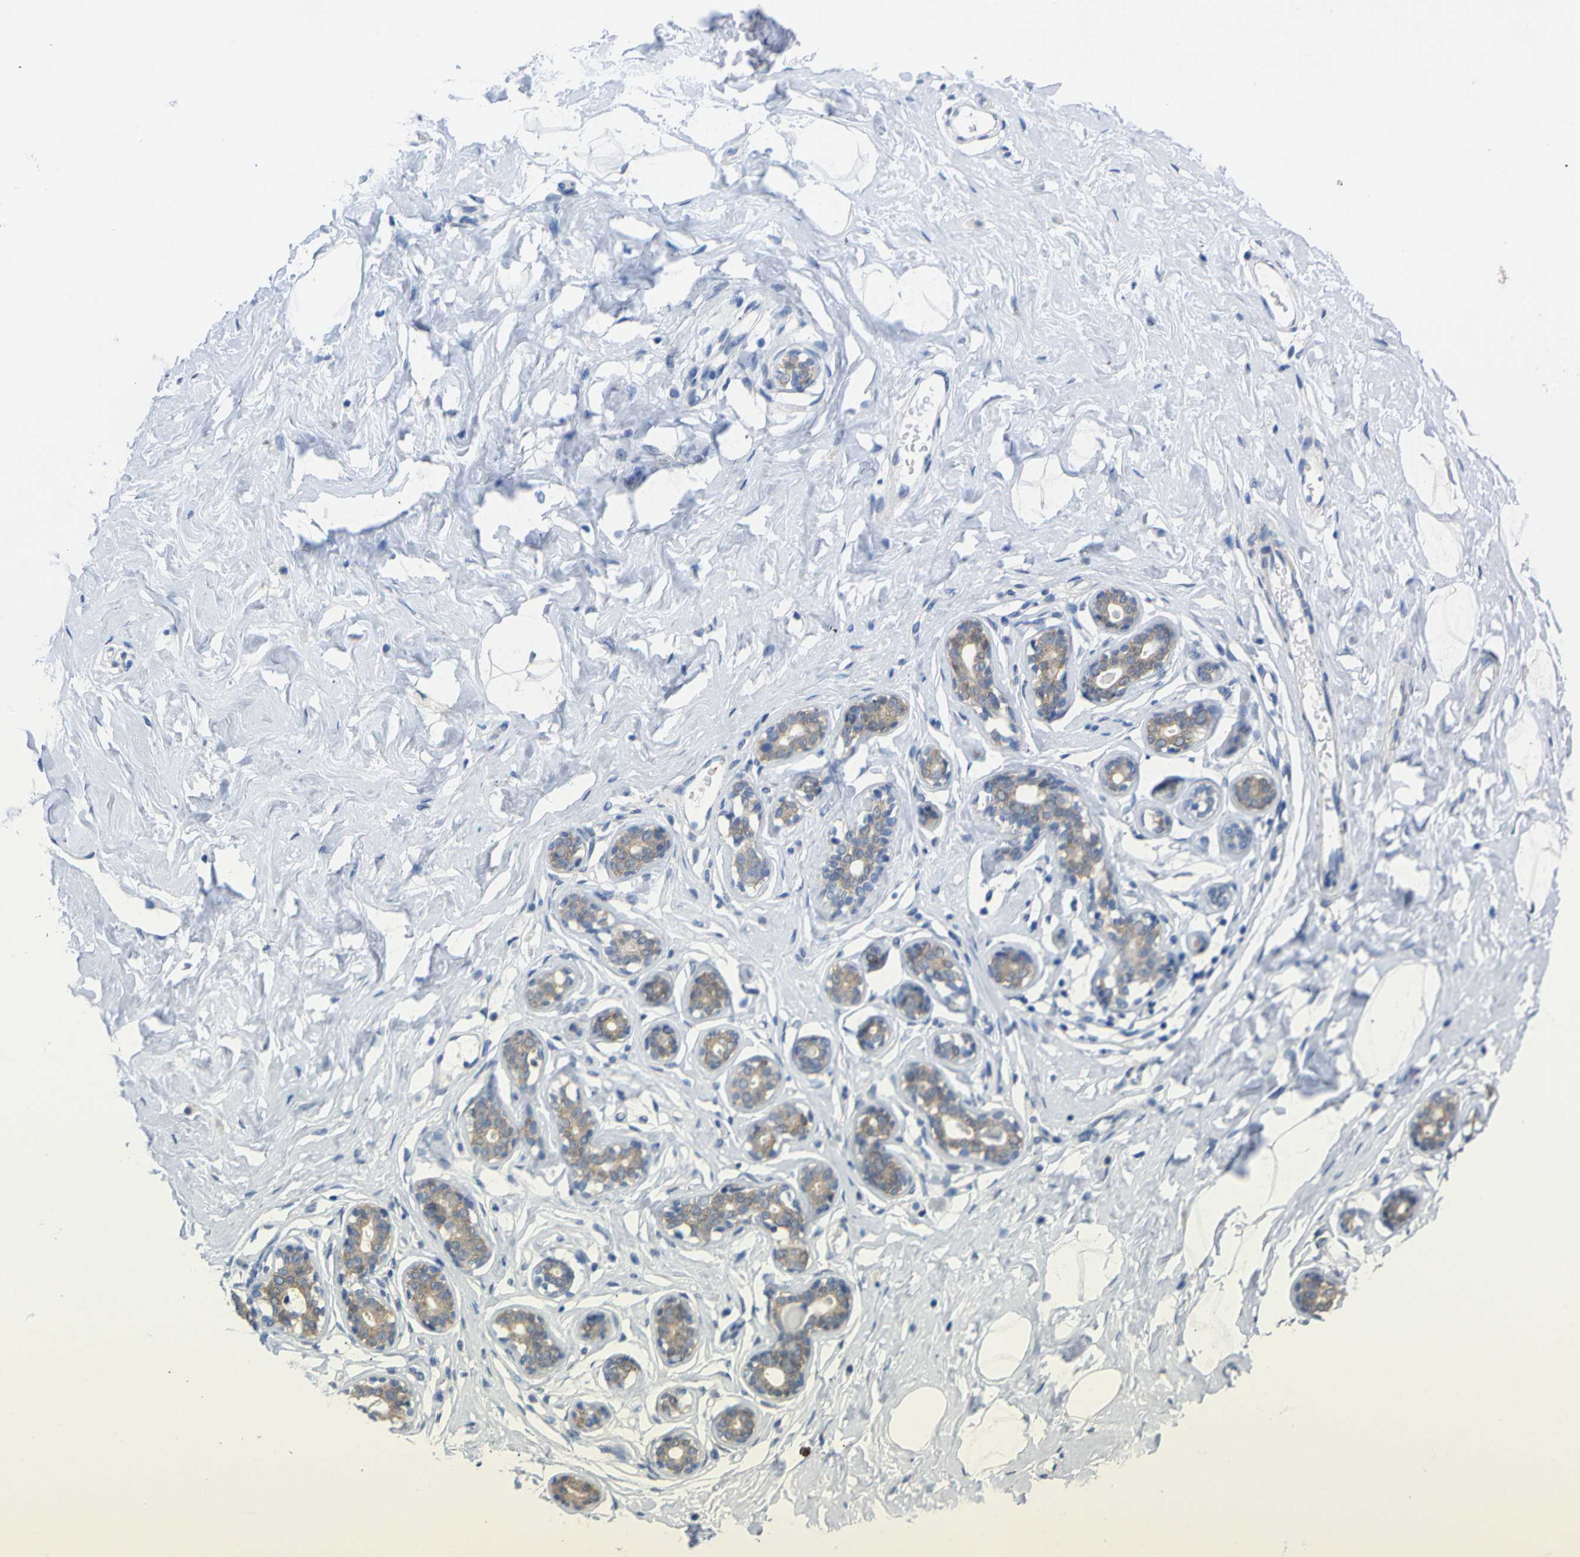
{"staining": {"intensity": "negative", "quantity": "none", "location": "none"}, "tissue": "breast", "cell_type": "Adipocytes", "image_type": "normal", "snomed": [{"axis": "morphology", "description": "Normal tissue, NOS"}, {"axis": "topography", "description": "Breast"}], "caption": "DAB immunohistochemical staining of benign human breast exhibits no significant expression in adipocytes. The staining was performed using DAB to visualize the protein expression in brown, while the nuclei were stained in blue with hematoxylin (Magnification: 20x).", "gene": "PEBP1", "patient": {"sex": "female", "age": 23}}